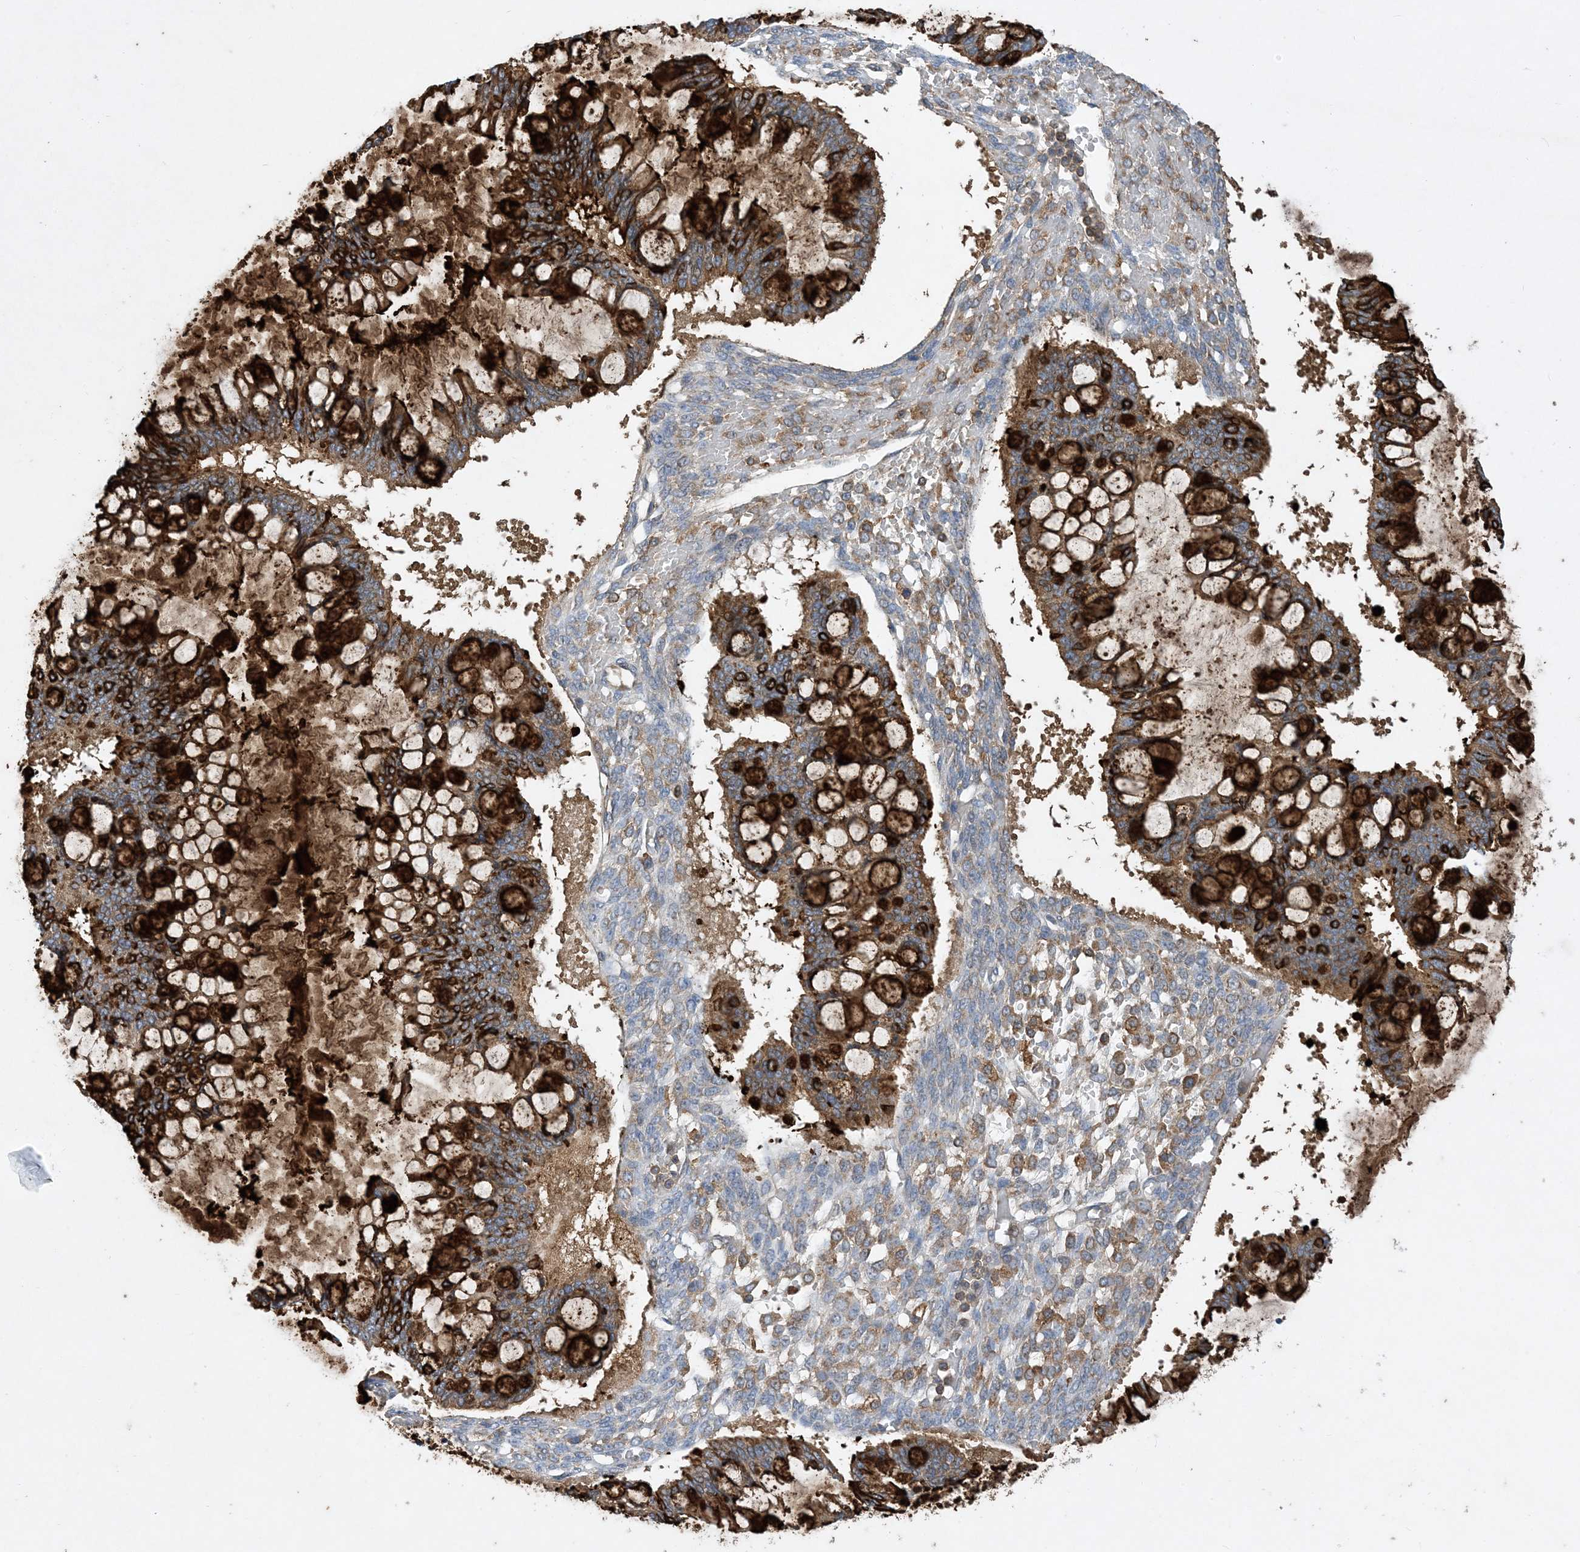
{"staining": {"intensity": "strong", "quantity": "25%-75%", "location": "cytoplasmic/membranous"}, "tissue": "ovarian cancer", "cell_type": "Tumor cells", "image_type": "cancer", "snomed": [{"axis": "morphology", "description": "Cystadenocarcinoma, mucinous, NOS"}, {"axis": "topography", "description": "Ovary"}], "caption": "Mucinous cystadenocarcinoma (ovarian) stained for a protein (brown) reveals strong cytoplasmic/membranous positive staining in about 25%-75% of tumor cells.", "gene": "STK19", "patient": {"sex": "female", "age": 73}}